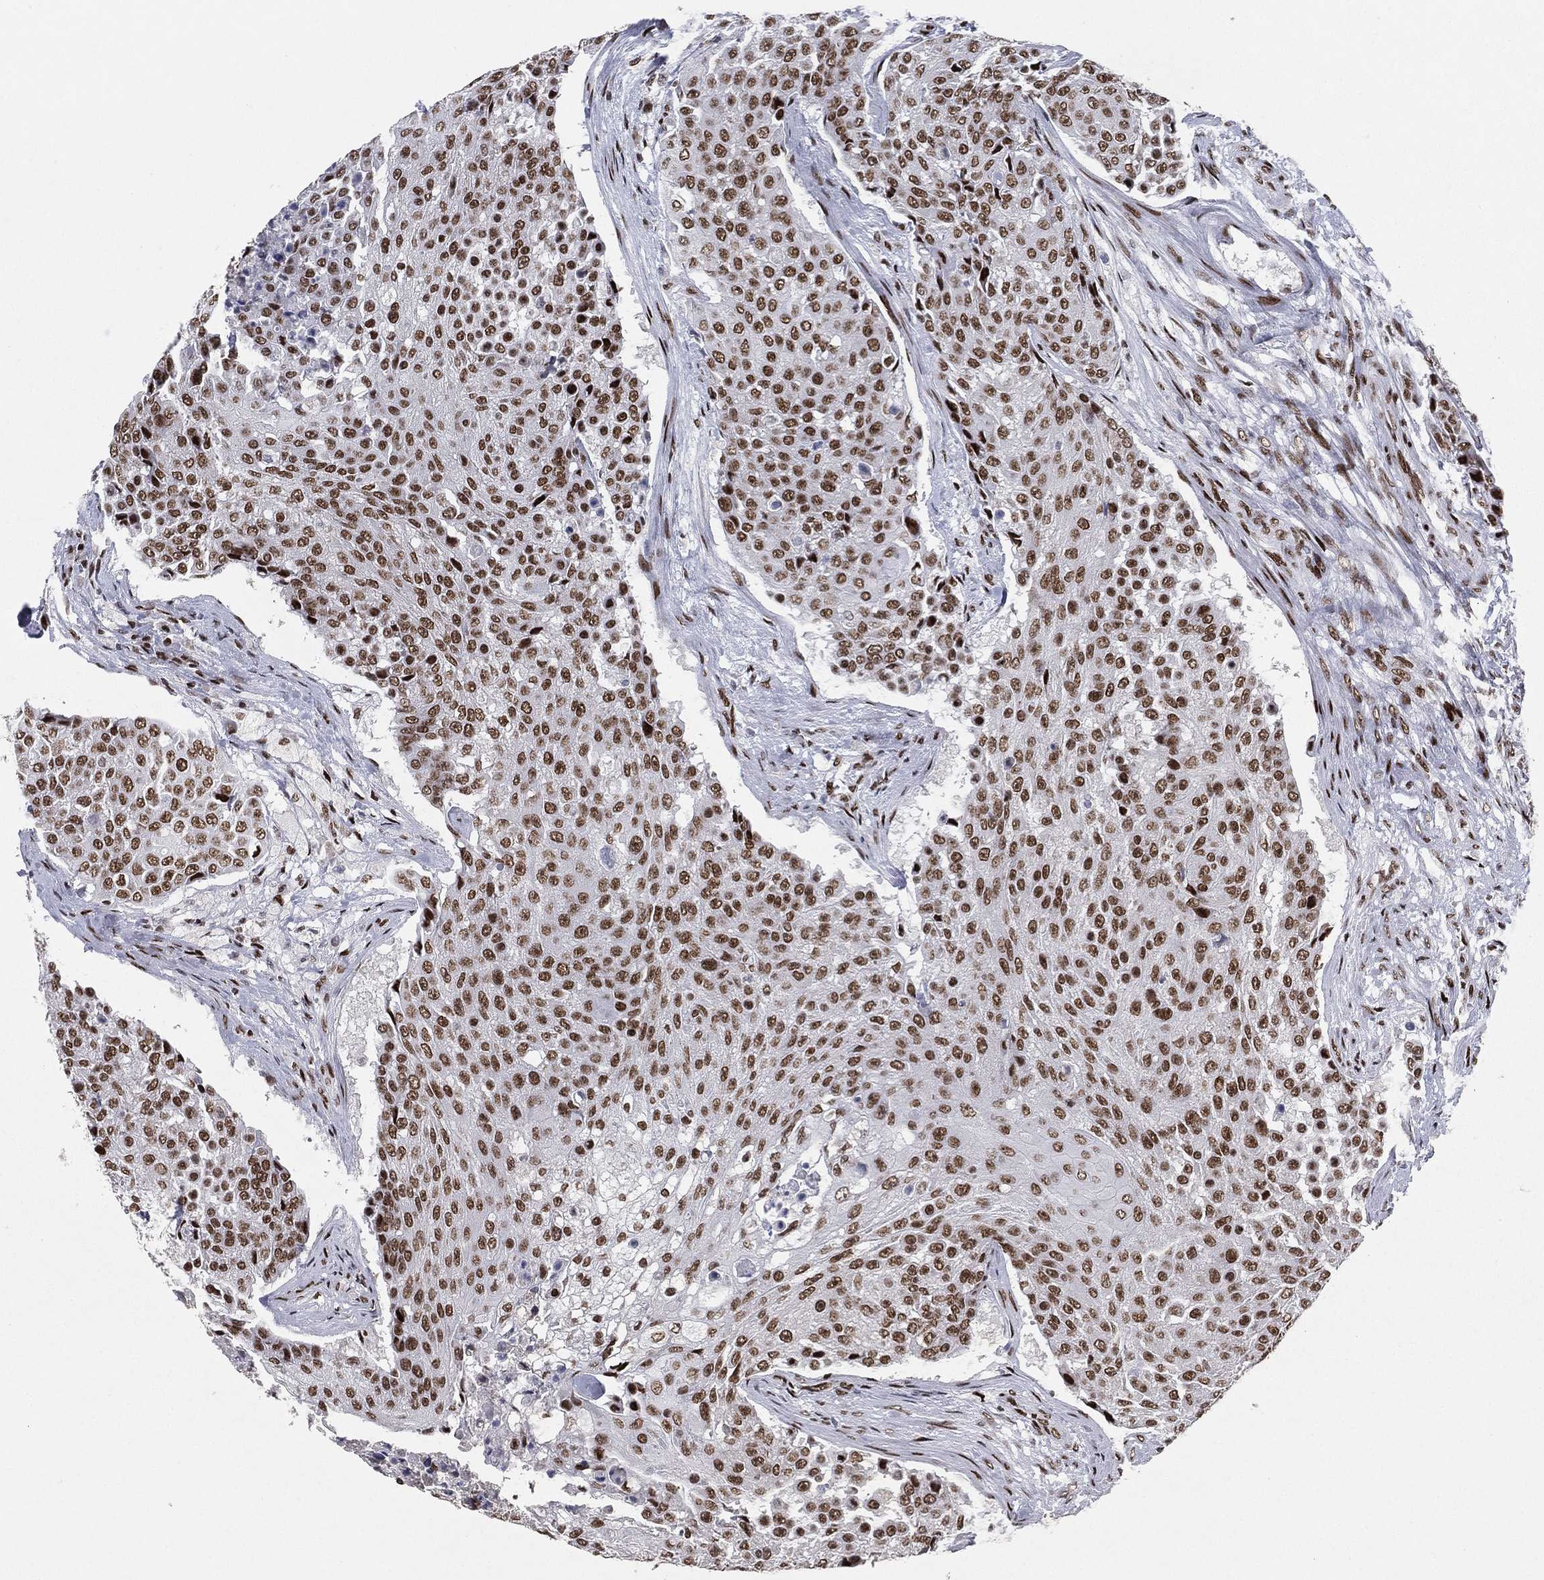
{"staining": {"intensity": "moderate", "quantity": ">75%", "location": "nuclear"}, "tissue": "urothelial cancer", "cell_type": "Tumor cells", "image_type": "cancer", "snomed": [{"axis": "morphology", "description": "Urothelial carcinoma, High grade"}, {"axis": "topography", "description": "Urinary bladder"}], "caption": "Urothelial cancer stained with a brown dye exhibits moderate nuclear positive staining in about >75% of tumor cells.", "gene": "RTF1", "patient": {"sex": "female", "age": 63}}